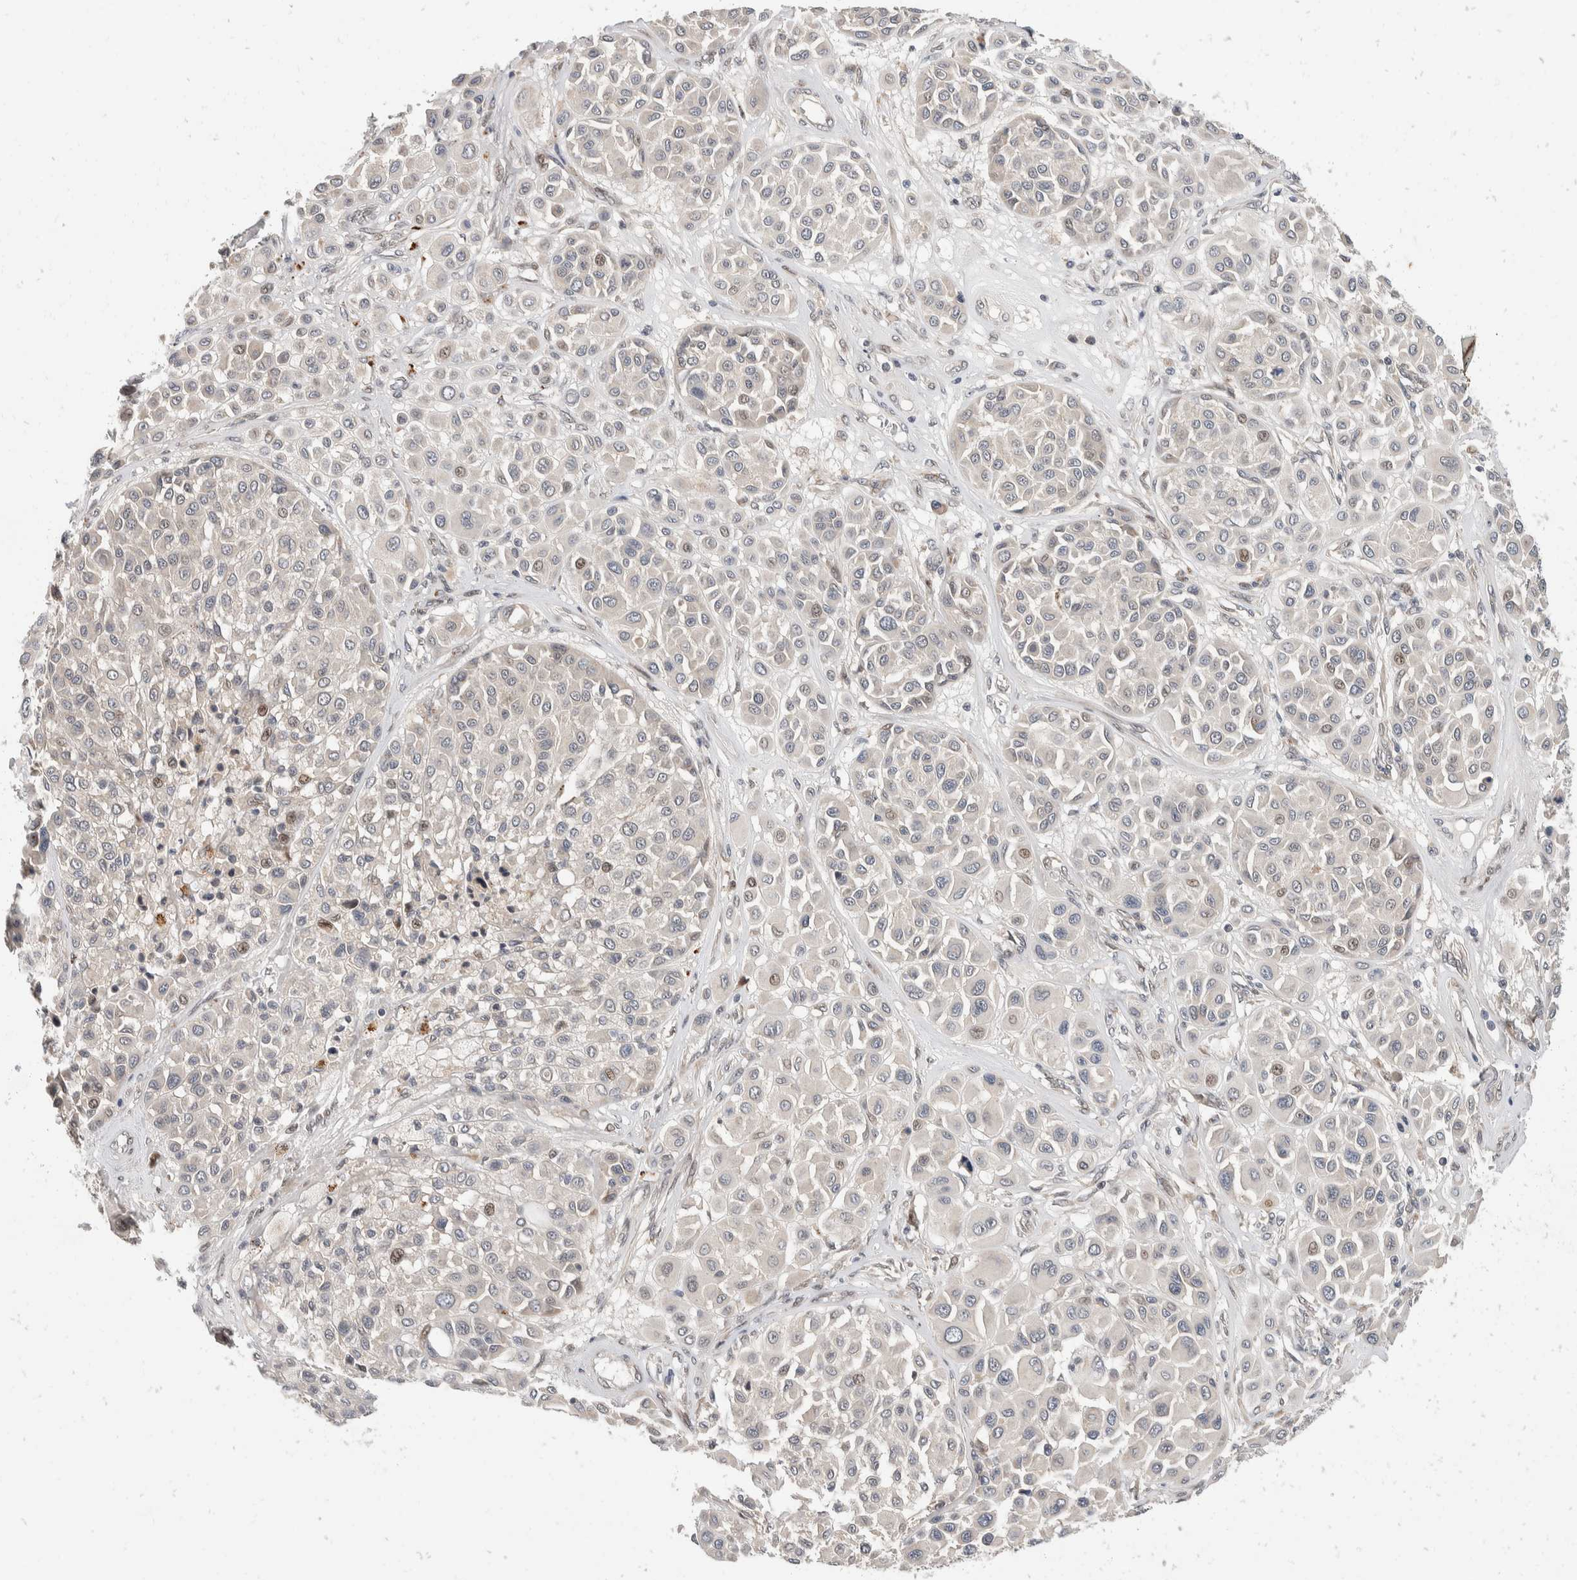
{"staining": {"intensity": "weak", "quantity": "<25%", "location": "nuclear"}, "tissue": "melanoma", "cell_type": "Tumor cells", "image_type": "cancer", "snomed": [{"axis": "morphology", "description": "Malignant melanoma, Metastatic site"}, {"axis": "topography", "description": "Soft tissue"}], "caption": "Tumor cells show no significant expression in melanoma.", "gene": "ZNF703", "patient": {"sex": "male", "age": 41}}